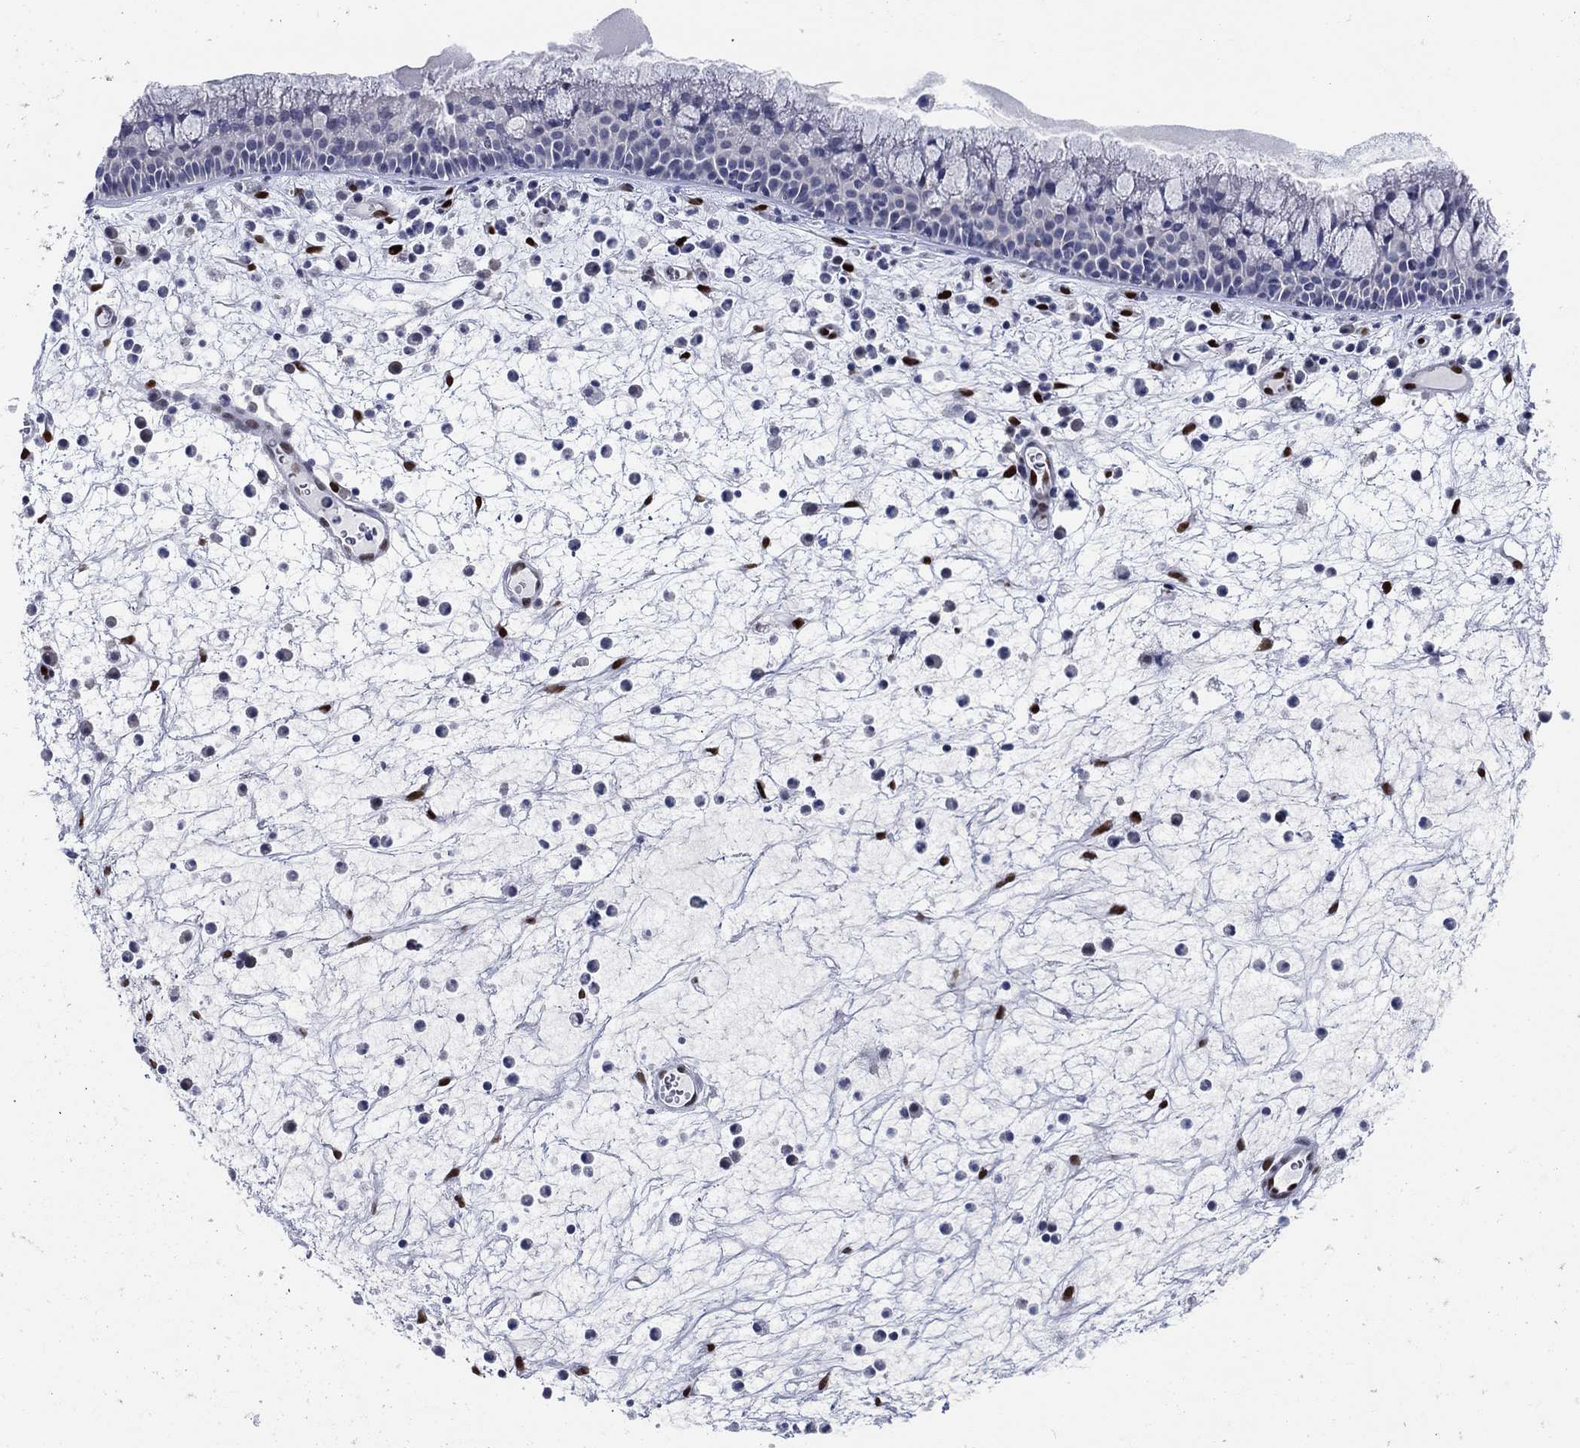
{"staining": {"intensity": "negative", "quantity": "none", "location": "none"}, "tissue": "nasopharynx", "cell_type": "Respiratory epithelial cells", "image_type": "normal", "snomed": [{"axis": "morphology", "description": "Normal tissue, NOS"}, {"axis": "topography", "description": "Nasopharynx"}], "caption": "A high-resolution micrograph shows immunohistochemistry staining of normal nasopharynx, which displays no significant positivity in respiratory epithelial cells.", "gene": "ZEB1", "patient": {"sex": "female", "age": 73}}